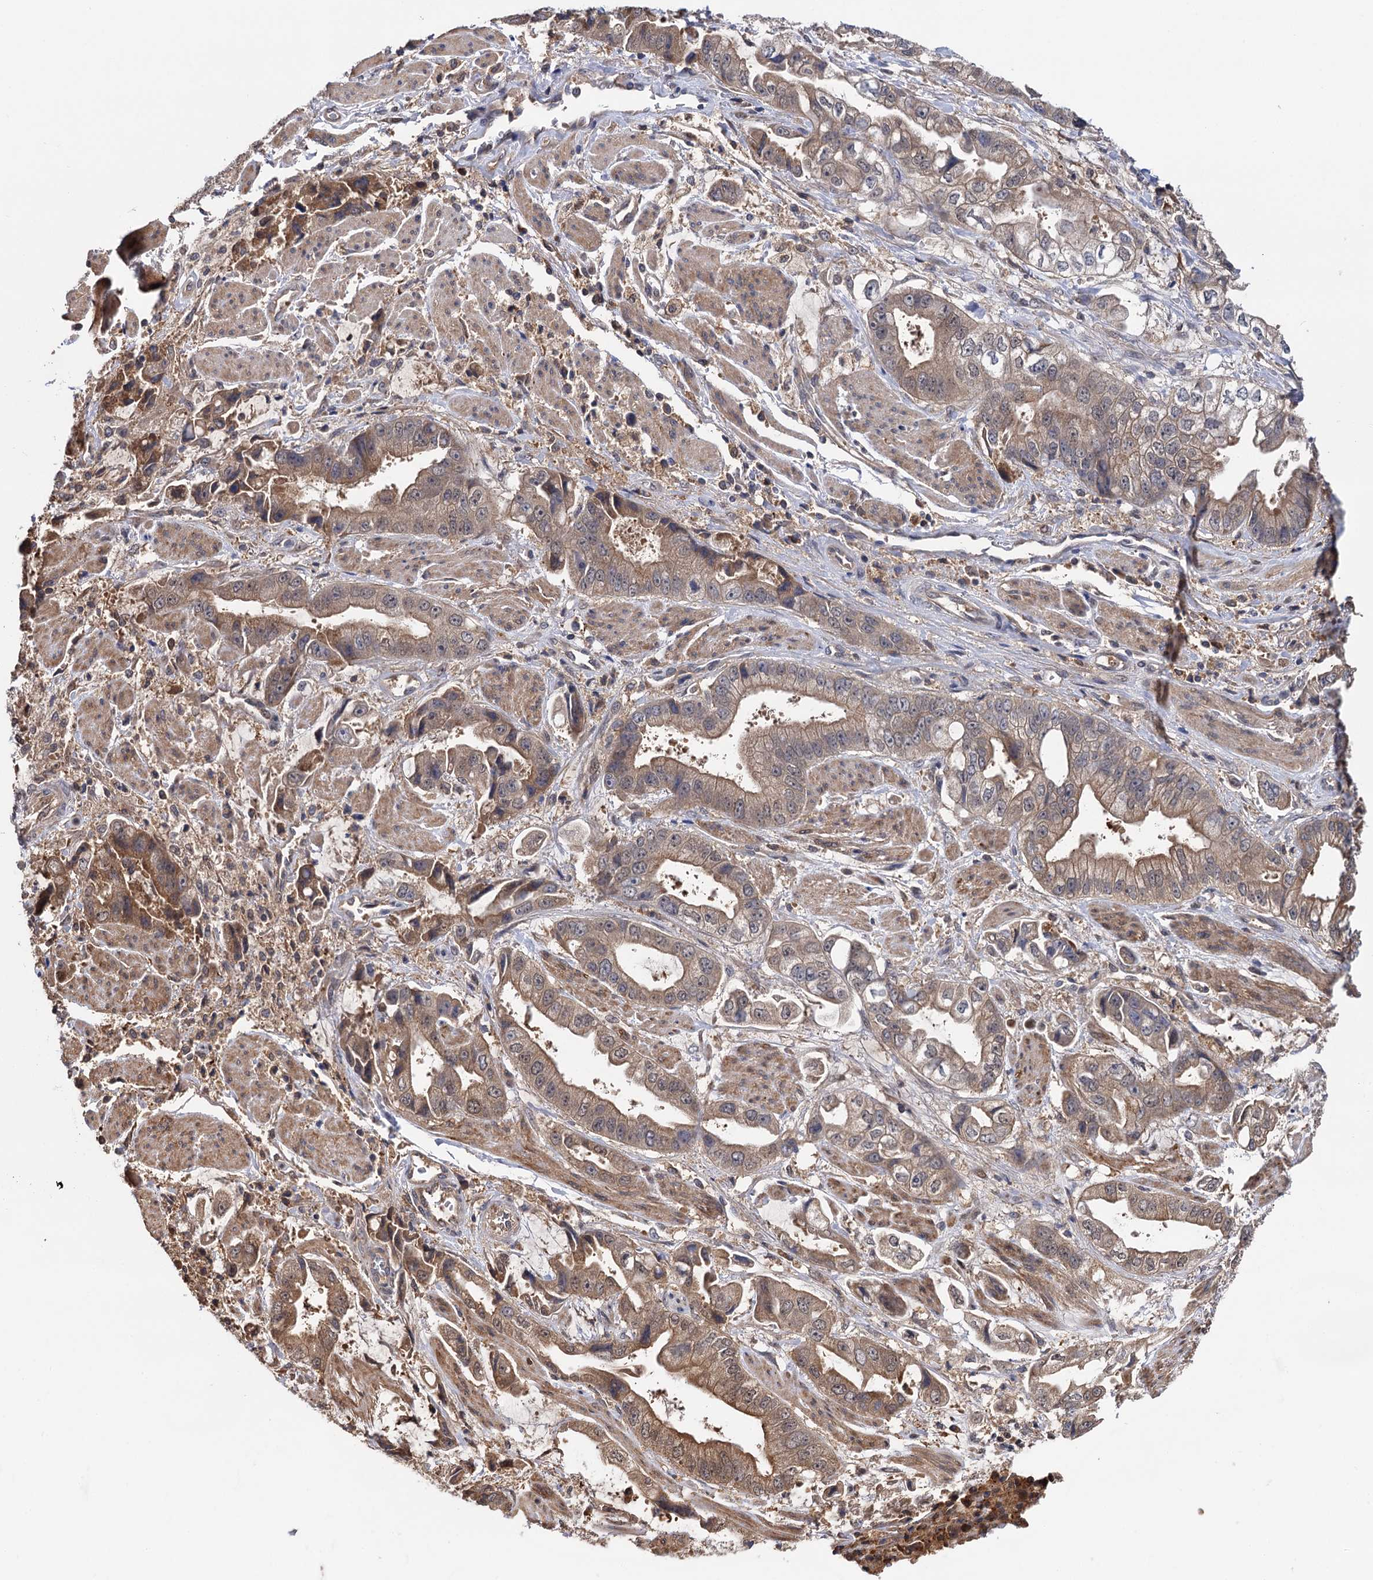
{"staining": {"intensity": "weak", "quantity": ">75%", "location": "cytoplasmic/membranous,nuclear"}, "tissue": "stomach cancer", "cell_type": "Tumor cells", "image_type": "cancer", "snomed": [{"axis": "morphology", "description": "Adenocarcinoma, NOS"}, {"axis": "topography", "description": "Stomach"}], "caption": "A photomicrograph showing weak cytoplasmic/membranous and nuclear expression in approximately >75% of tumor cells in stomach cancer (adenocarcinoma), as visualized by brown immunohistochemical staining.", "gene": "SELENOP", "patient": {"sex": "male", "age": 62}}